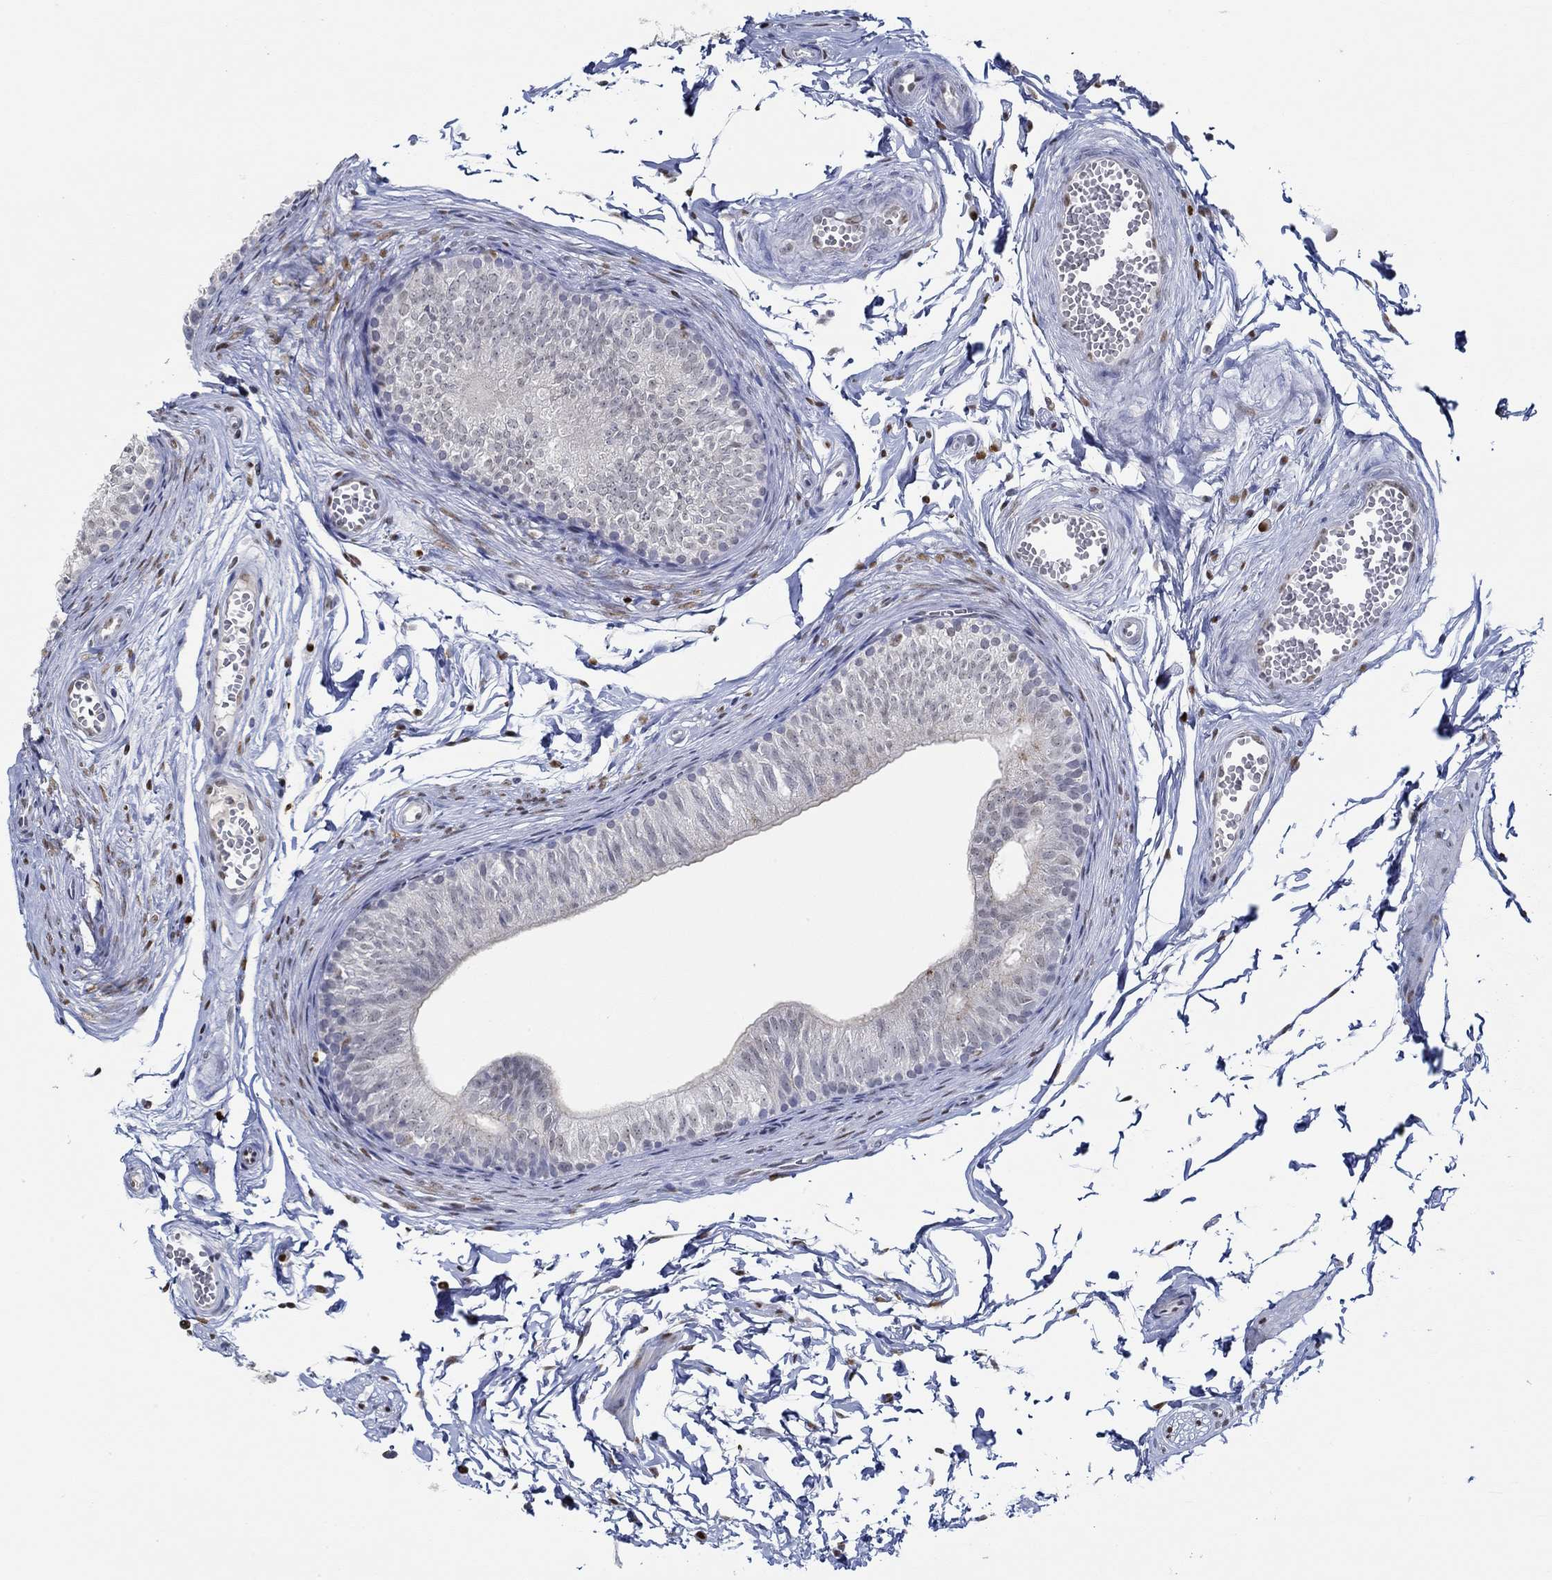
{"staining": {"intensity": "negative", "quantity": "none", "location": "none"}, "tissue": "epididymis", "cell_type": "Glandular cells", "image_type": "normal", "snomed": [{"axis": "morphology", "description": "Normal tissue, NOS"}, {"axis": "topography", "description": "Epididymis"}], "caption": "Immunohistochemistry micrograph of benign epididymis stained for a protein (brown), which shows no staining in glandular cells.", "gene": "GATA2", "patient": {"sex": "male", "age": 22}}